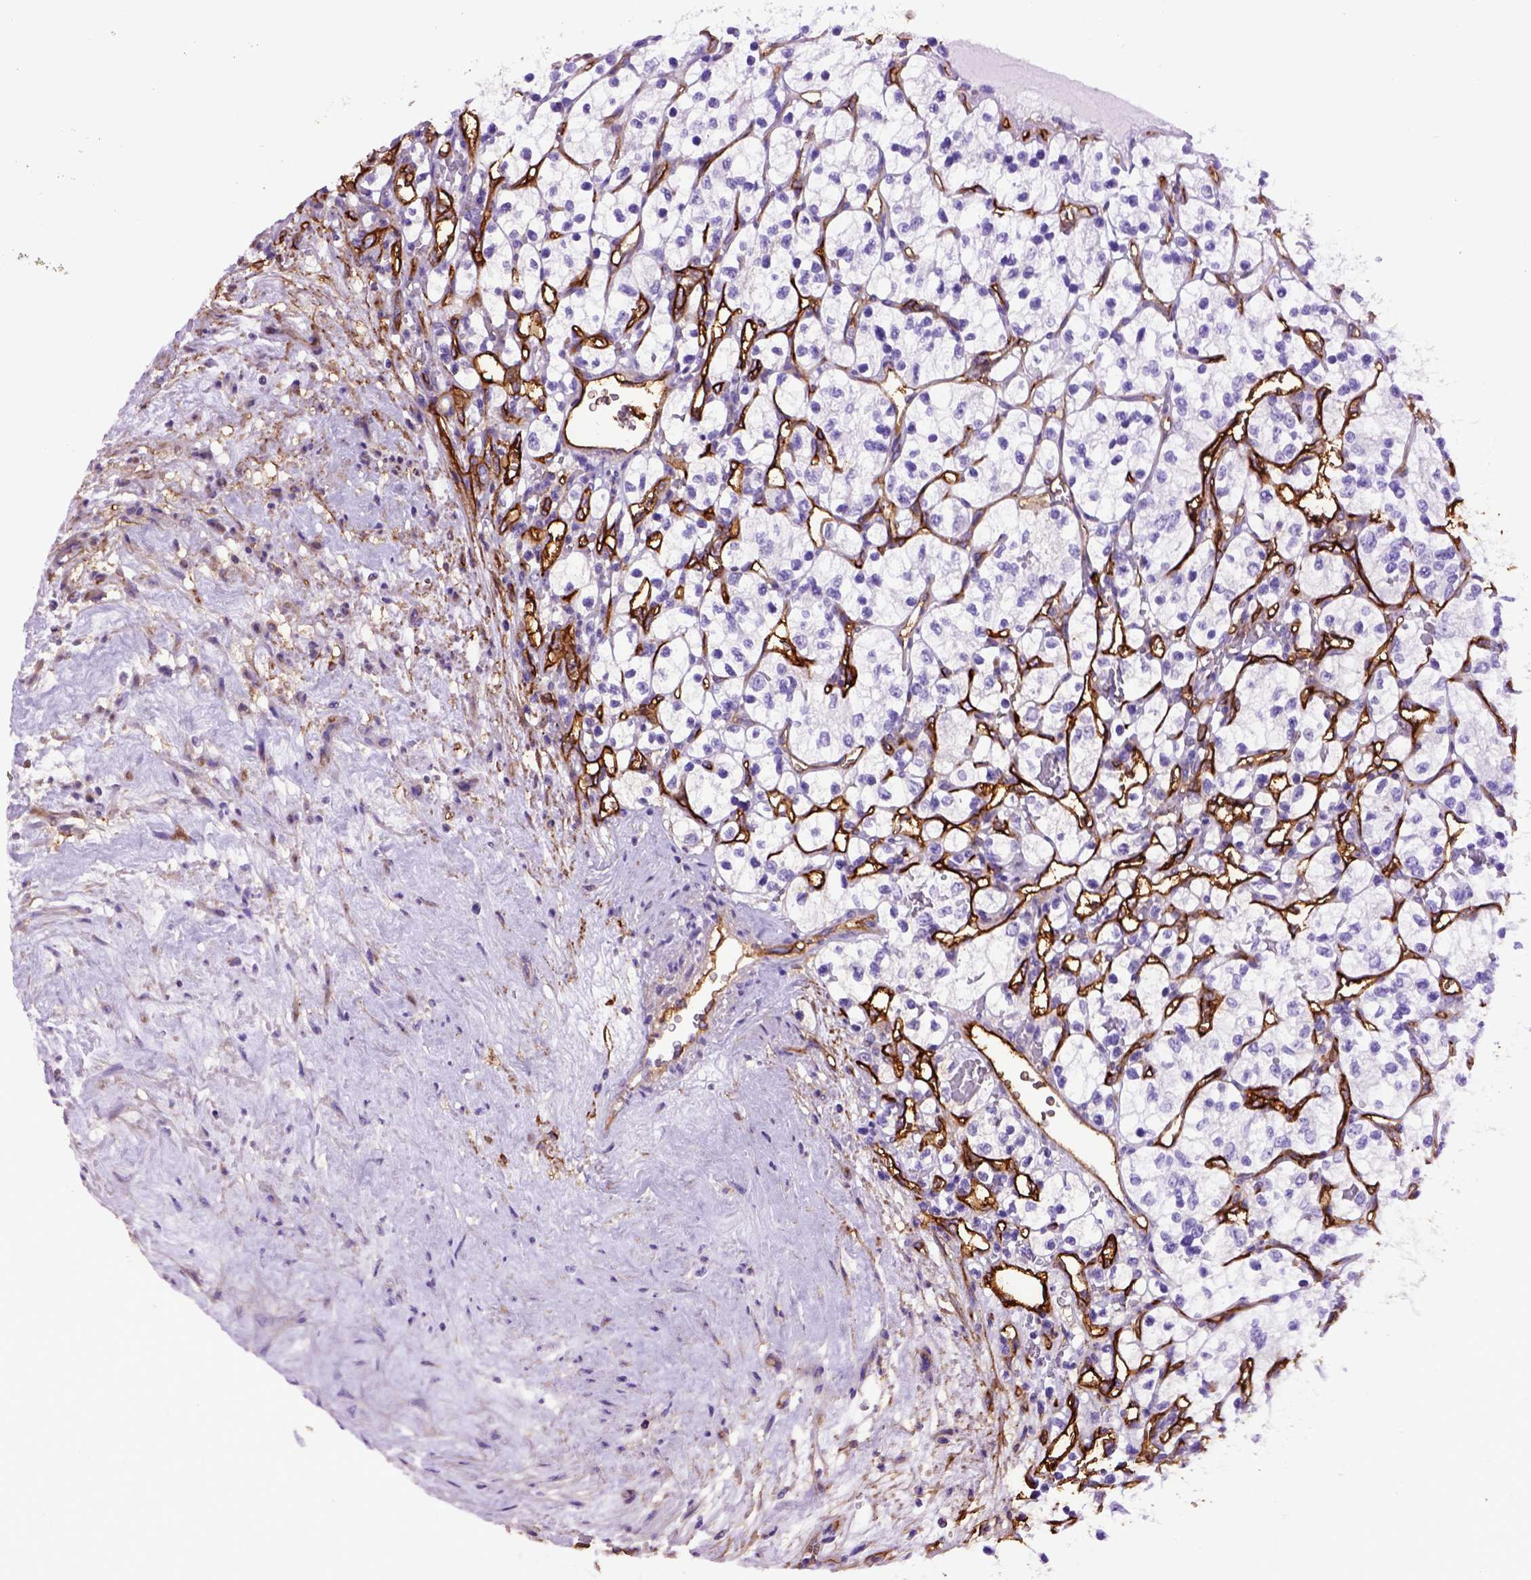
{"staining": {"intensity": "negative", "quantity": "none", "location": "none"}, "tissue": "renal cancer", "cell_type": "Tumor cells", "image_type": "cancer", "snomed": [{"axis": "morphology", "description": "Adenocarcinoma, NOS"}, {"axis": "topography", "description": "Kidney"}], "caption": "Renal cancer was stained to show a protein in brown. There is no significant staining in tumor cells.", "gene": "ENG", "patient": {"sex": "female", "age": 69}}